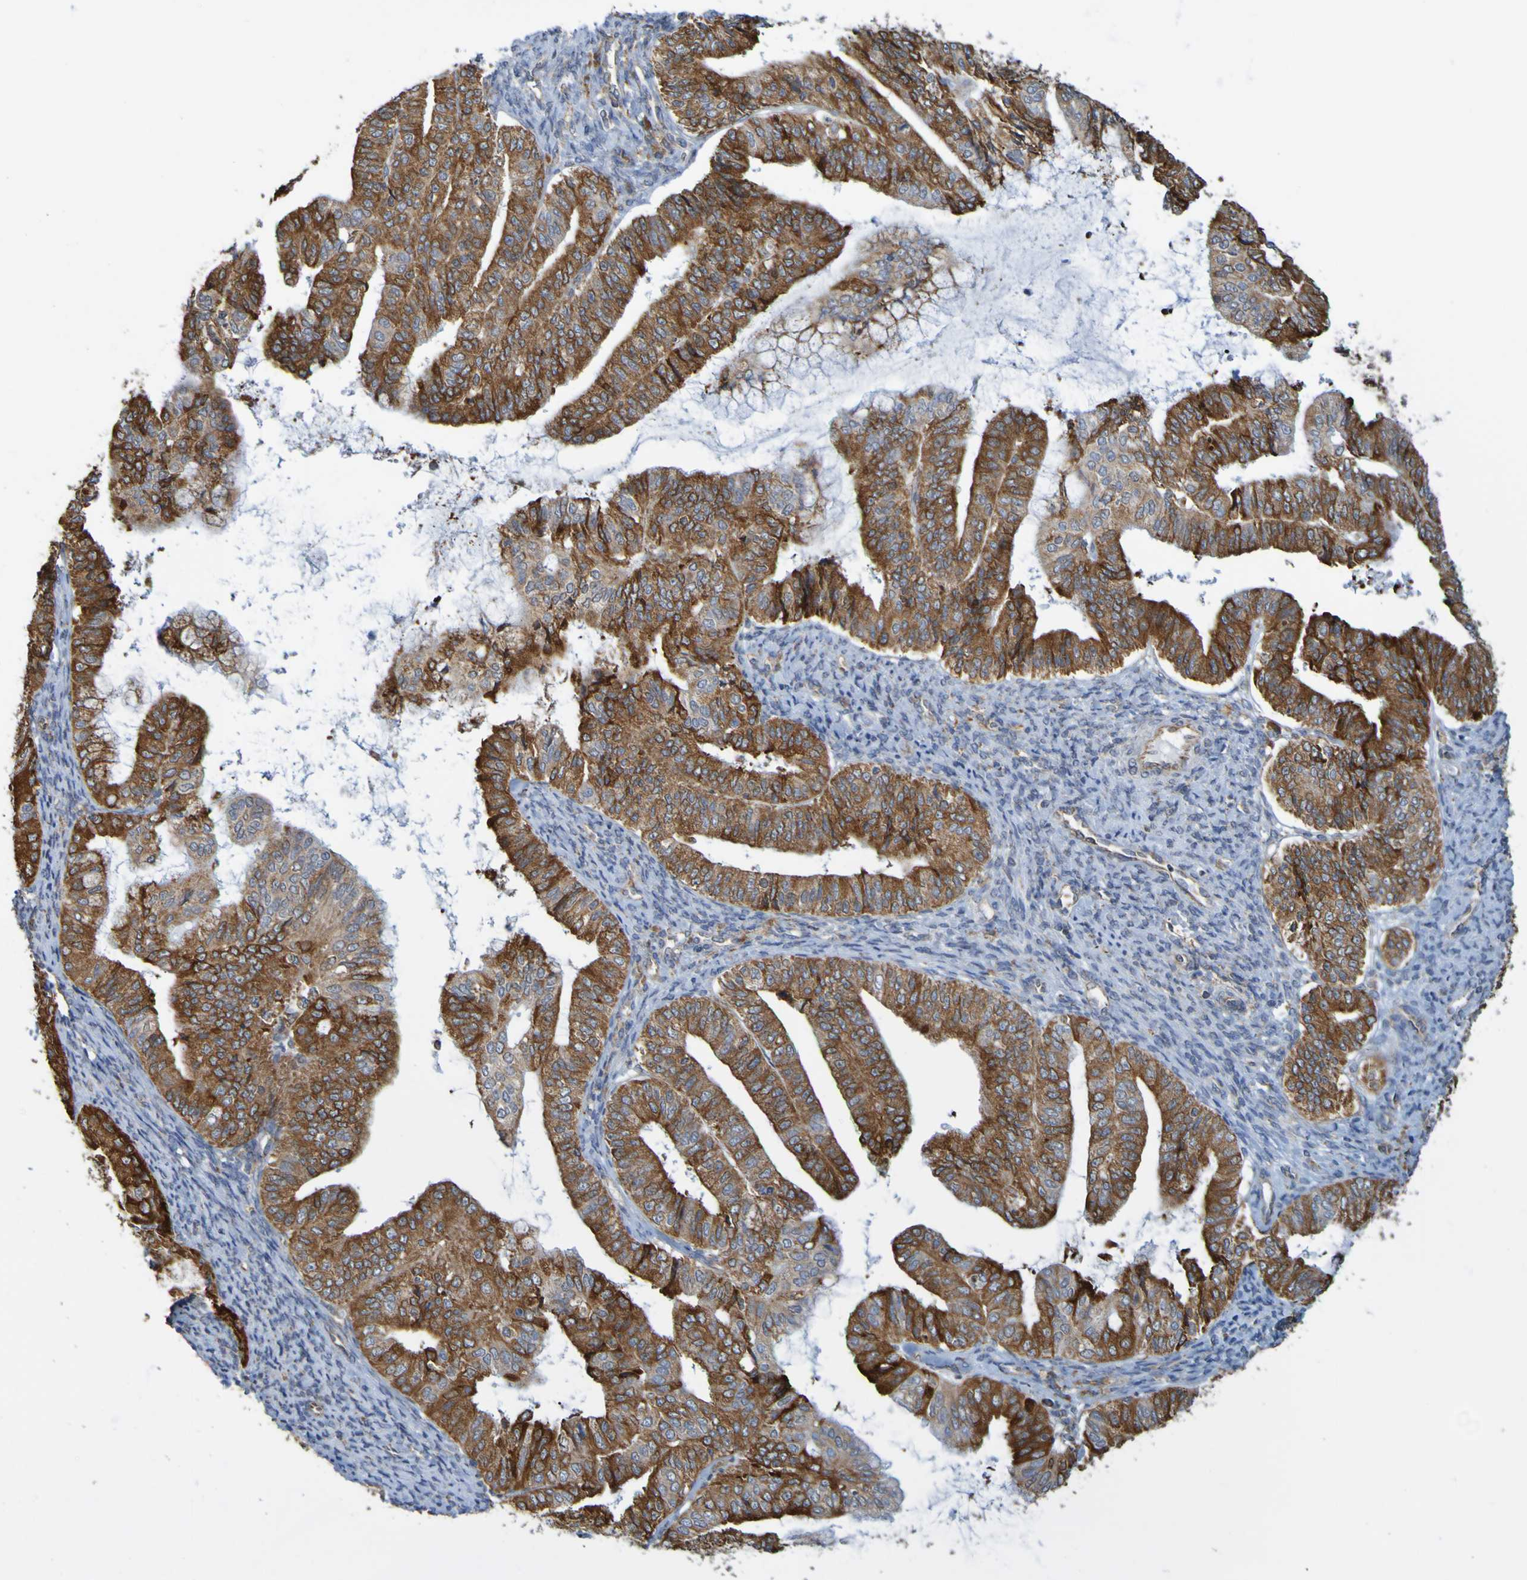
{"staining": {"intensity": "strong", "quantity": "25%-75%", "location": "cytoplasmic/membranous"}, "tissue": "endometrial cancer", "cell_type": "Tumor cells", "image_type": "cancer", "snomed": [{"axis": "morphology", "description": "Adenocarcinoma, NOS"}, {"axis": "topography", "description": "Endometrium"}], "caption": "Immunohistochemical staining of endometrial cancer shows high levels of strong cytoplasmic/membranous expression in about 25%-75% of tumor cells.", "gene": "PDIA3", "patient": {"sex": "female", "age": 63}}